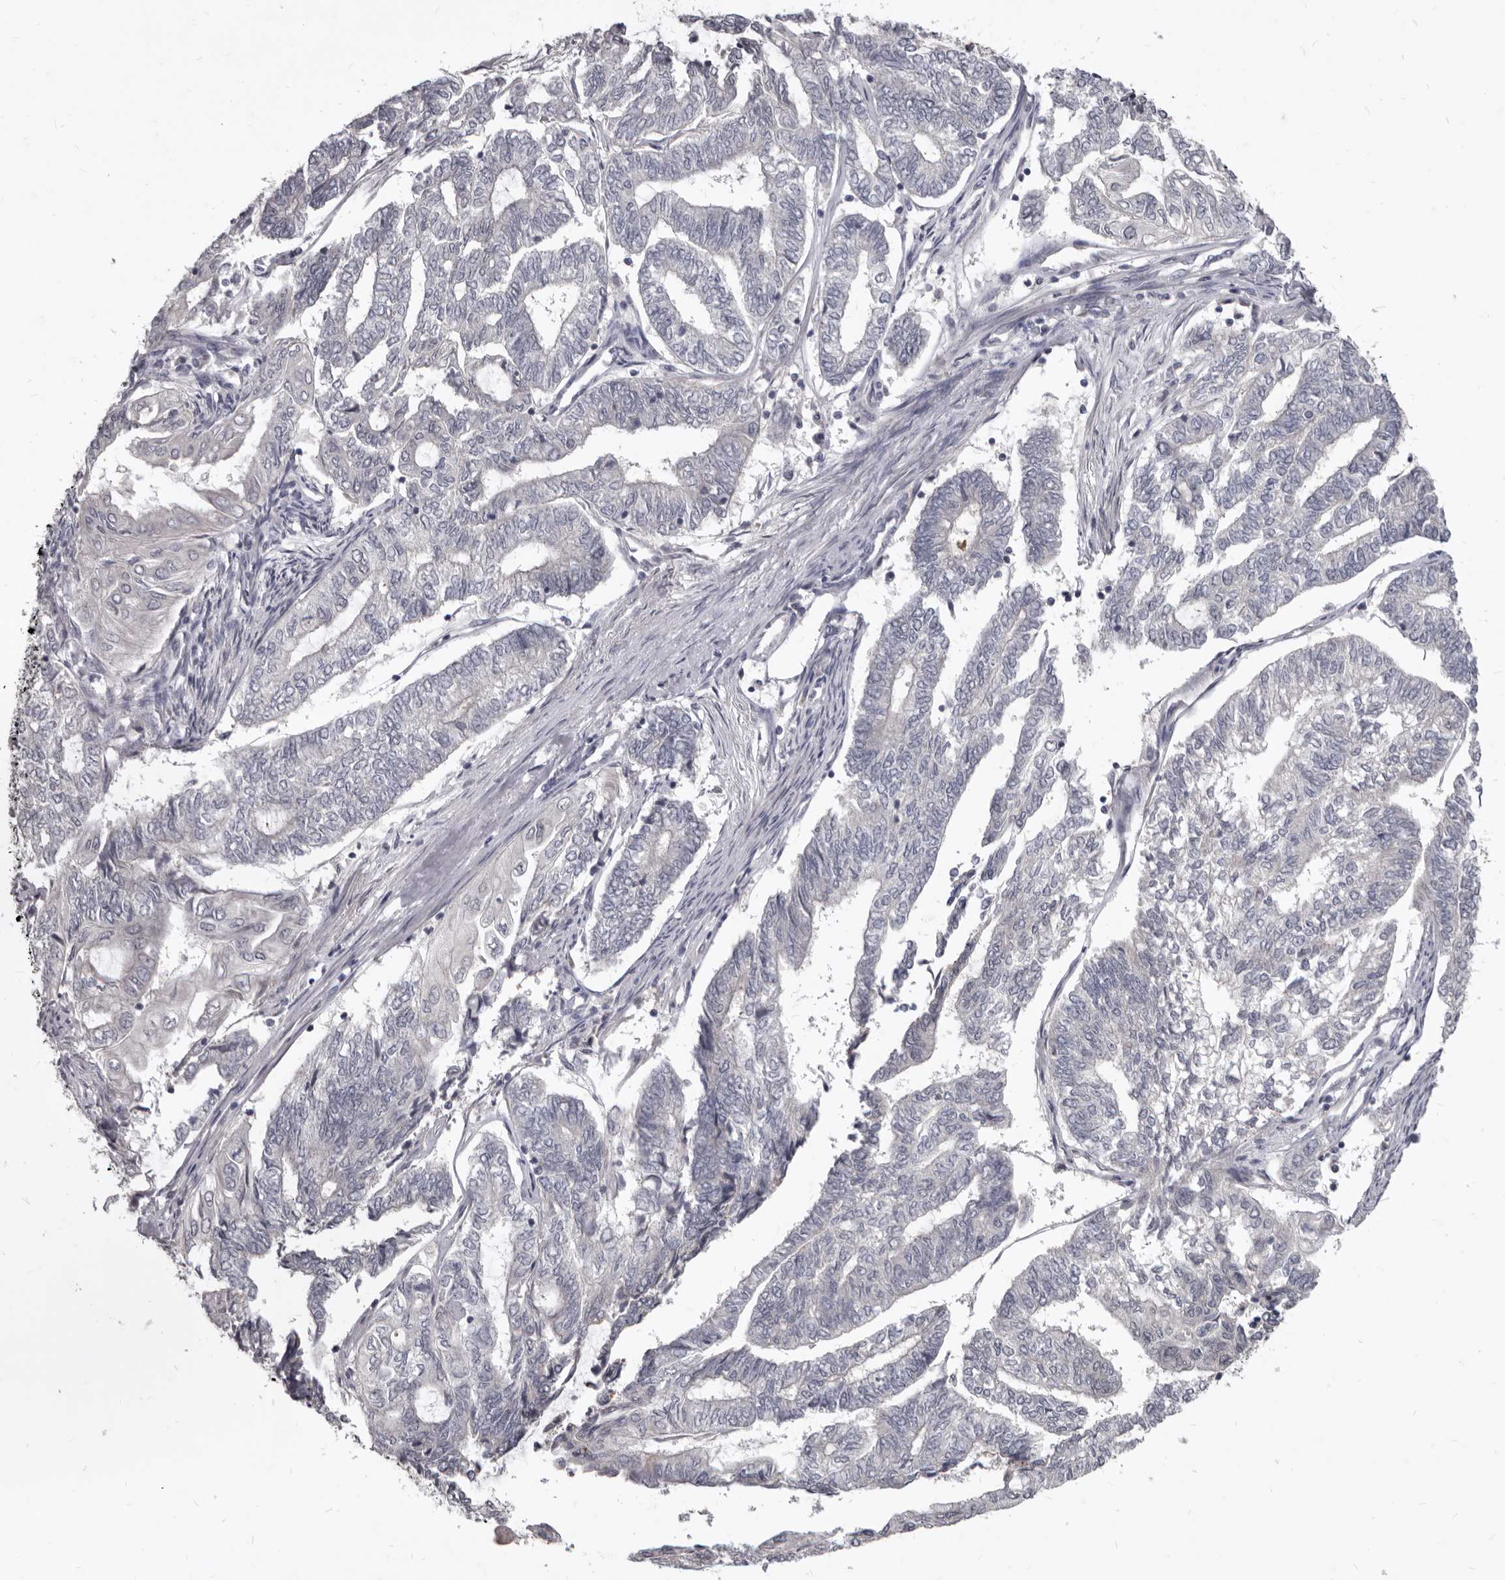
{"staining": {"intensity": "negative", "quantity": "none", "location": "none"}, "tissue": "endometrial cancer", "cell_type": "Tumor cells", "image_type": "cancer", "snomed": [{"axis": "morphology", "description": "Adenocarcinoma, NOS"}, {"axis": "topography", "description": "Uterus"}, {"axis": "topography", "description": "Endometrium"}], "caption": "Immunohistochemical staining of human endometrial cancer exhibits no significant positivity in tumor cells.", "gene": "SULT1E1", "patient": {"sex": "female", "age": 70}}